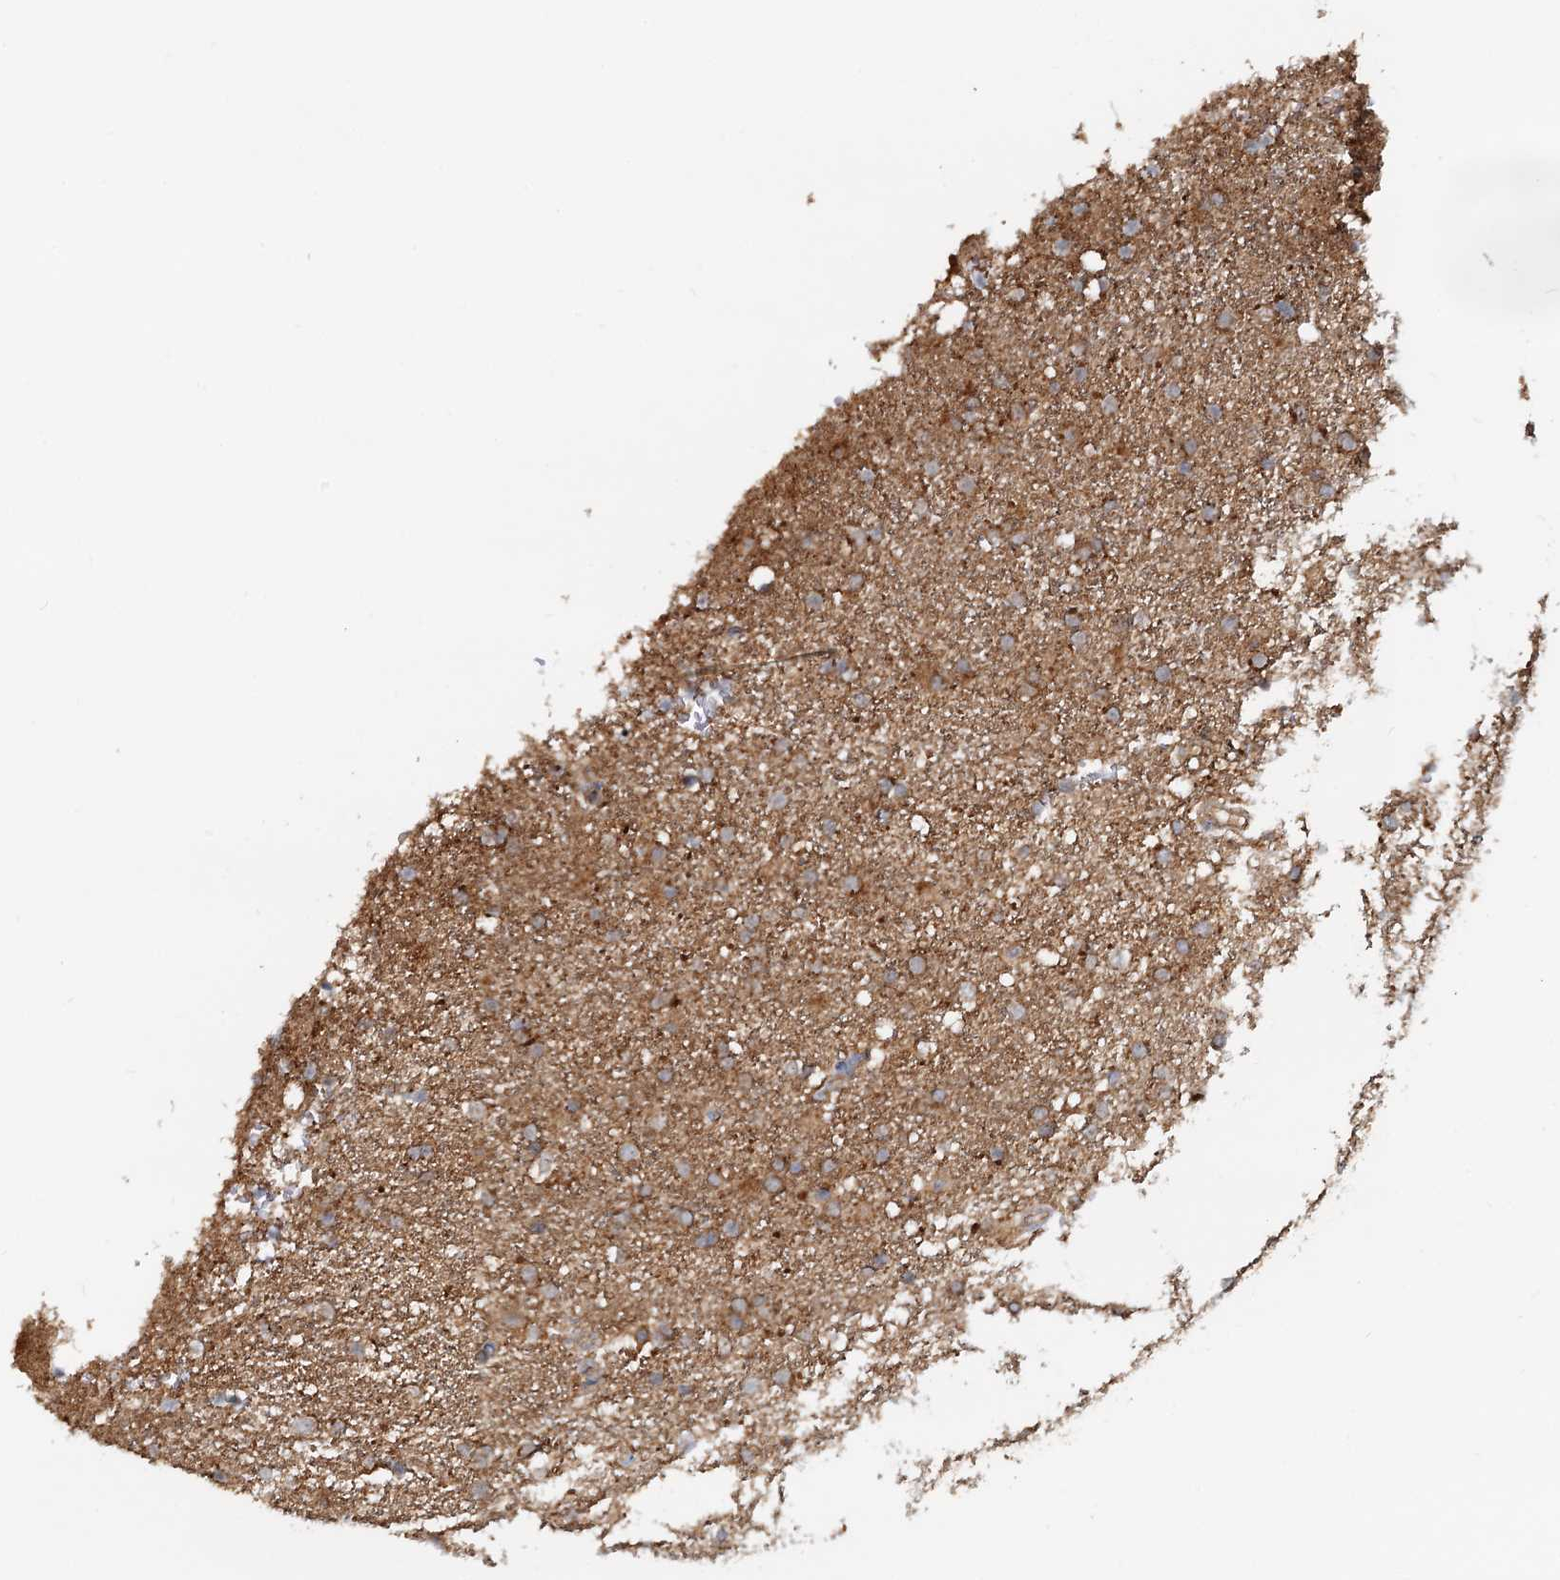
{"staining": {"intensity": "moderate", "quantity": ">75%", "location": "cytoplasmic/membranous"}, "tissue": "glioma", "cell_type": "Tumor cells", "image_type": "cancer", "snomed": [{"axis": "morphology", "description": "Glioma, malignant, High grade"}, {"axis": "topography", "description": "Brain"}], "caption": "The photomicrograph shows staining of malignant glioma (high-grade), revealing moderate cytoplasmic/membranous protein expression (brown color) within tumor cells.", "gene": "TOLLIP", "patient": {"sex": "male", "age": 72}}